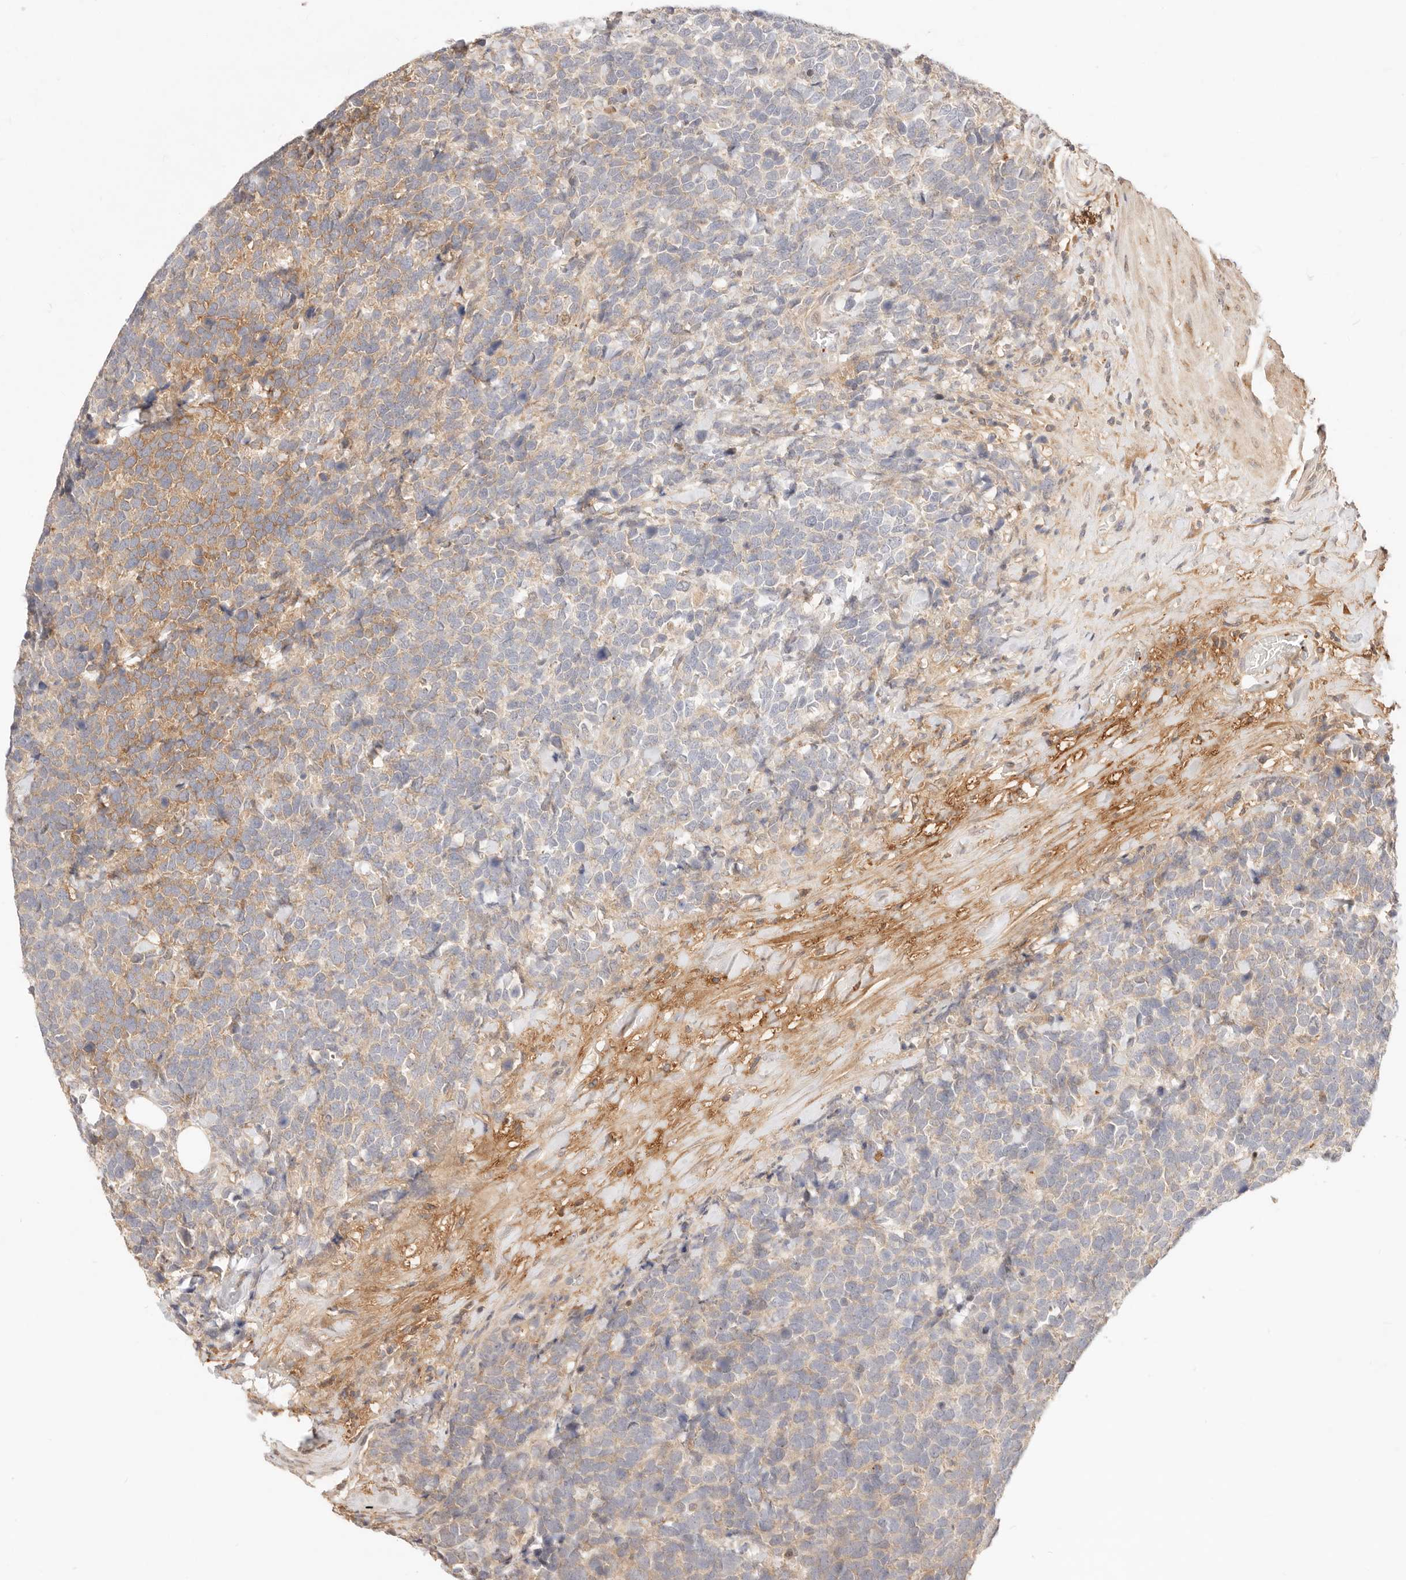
{"staining": {"intensity": "moderate", "quantity": "<25%", "location": "cytoplasmic/membranous"}, "tissue": "urothelial cancer", "cell_type": "Tumor cells", "image_type": "cancer", "snomed": [{"axis": "morphology", "description": "Urothelial carcinoma, High grade"}, {"axis": "topography", "description": "Urinary bladder"}], "caption": "Human urothelial carcinoma (high-grade) stained for a protein (brown) shows moderate cytoplasmic/membranous positive expression in approximately <25% of tumor cells.", "gene": "UBXN10", "patient": {"sex": "female", "age": 82}}